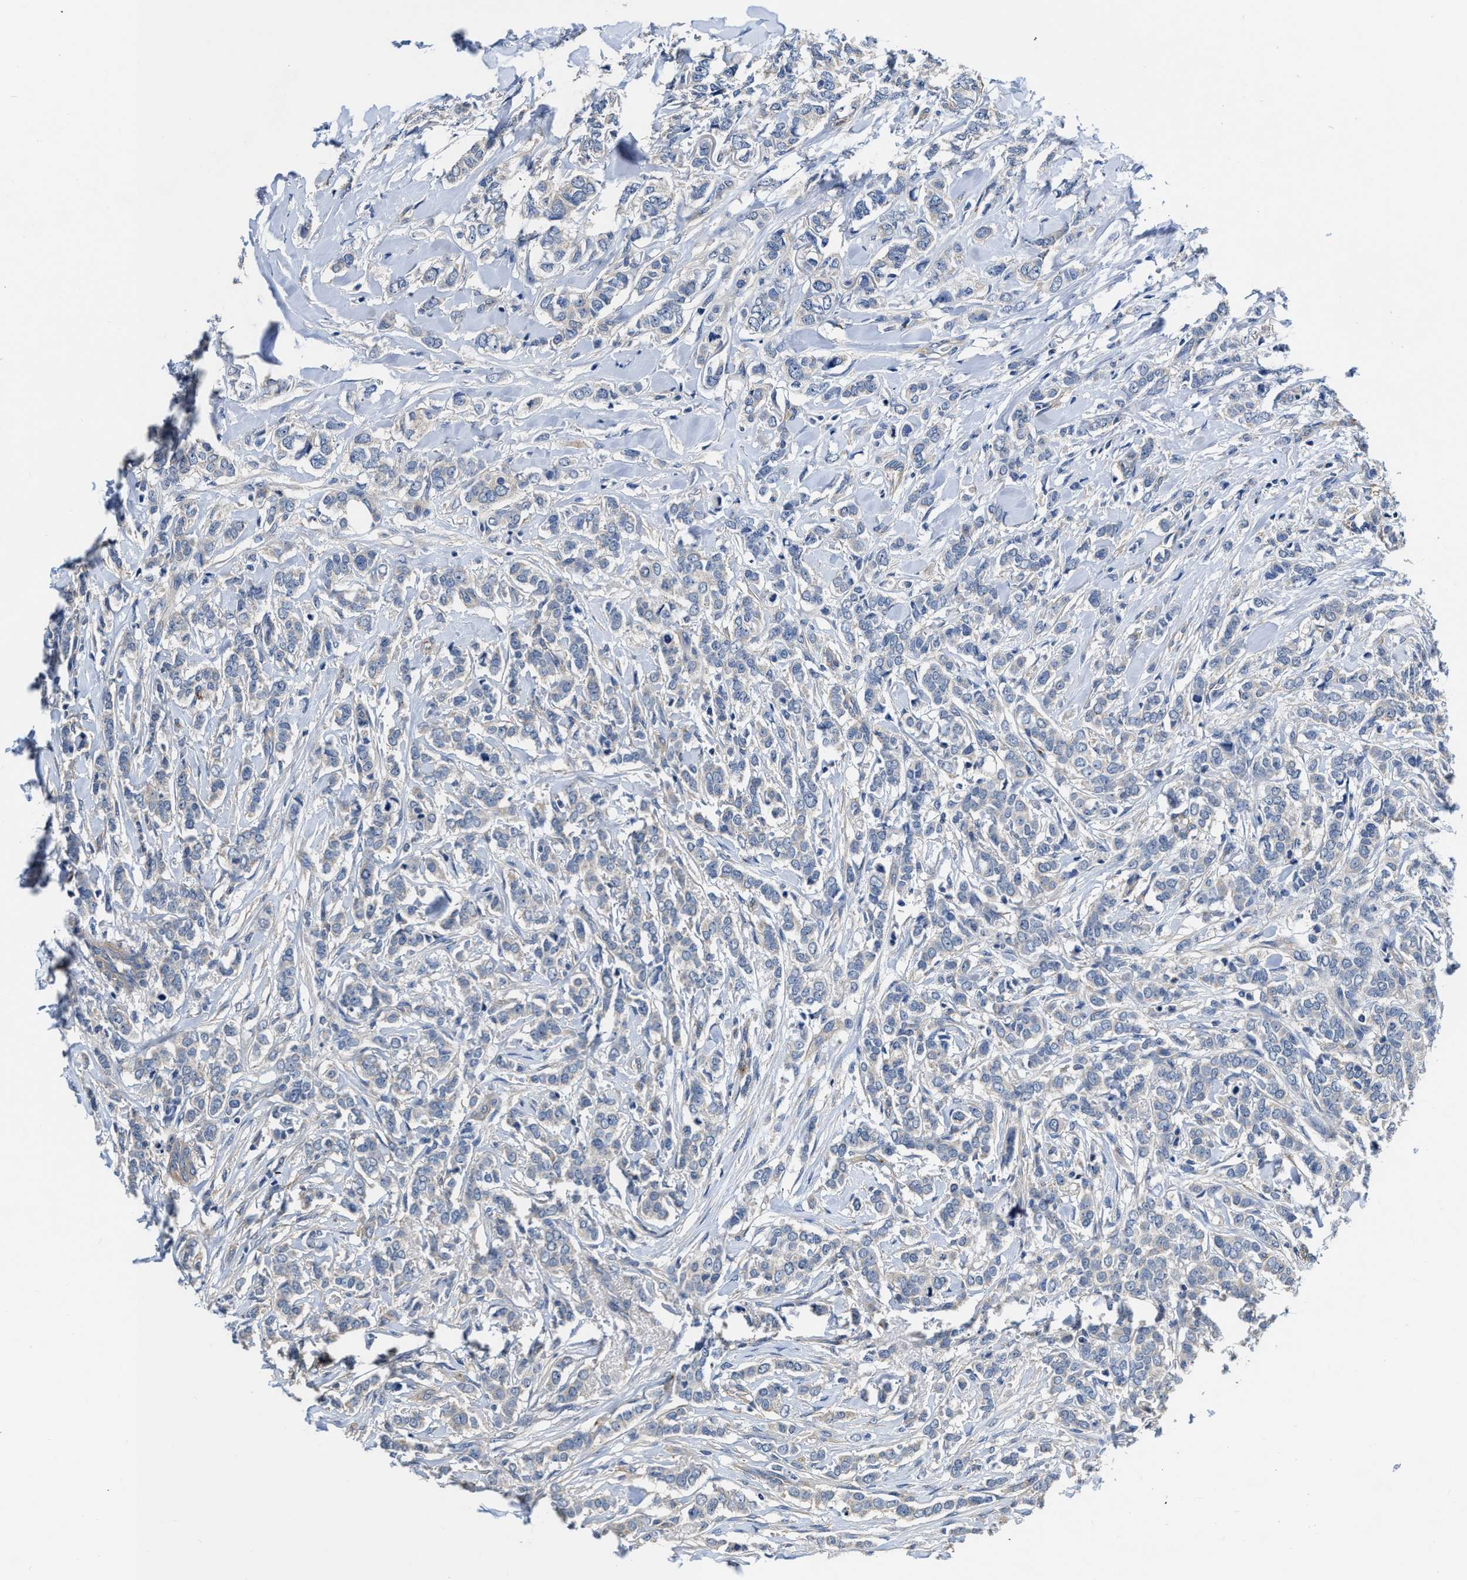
{"staining": {"intensity": "negative", "quantity": "none", "location": "none"}, "tissue": "breast cancer", "cell_type": "Tumor cells", "image_type": "cancer", "snomed": [{"axis": "morphology", "description": "Lobular carcinoma"}, {"axis": "topography", "description": "Skin"}, {"axis": "topography", "description": "Breast"}], "caption": "An IHC histopathology image of breast cancer is shown. There is no staining in tumor cells of breast cancer.", "gene": "C22orf42", "patient": {"sex": "female", "age": 46}}